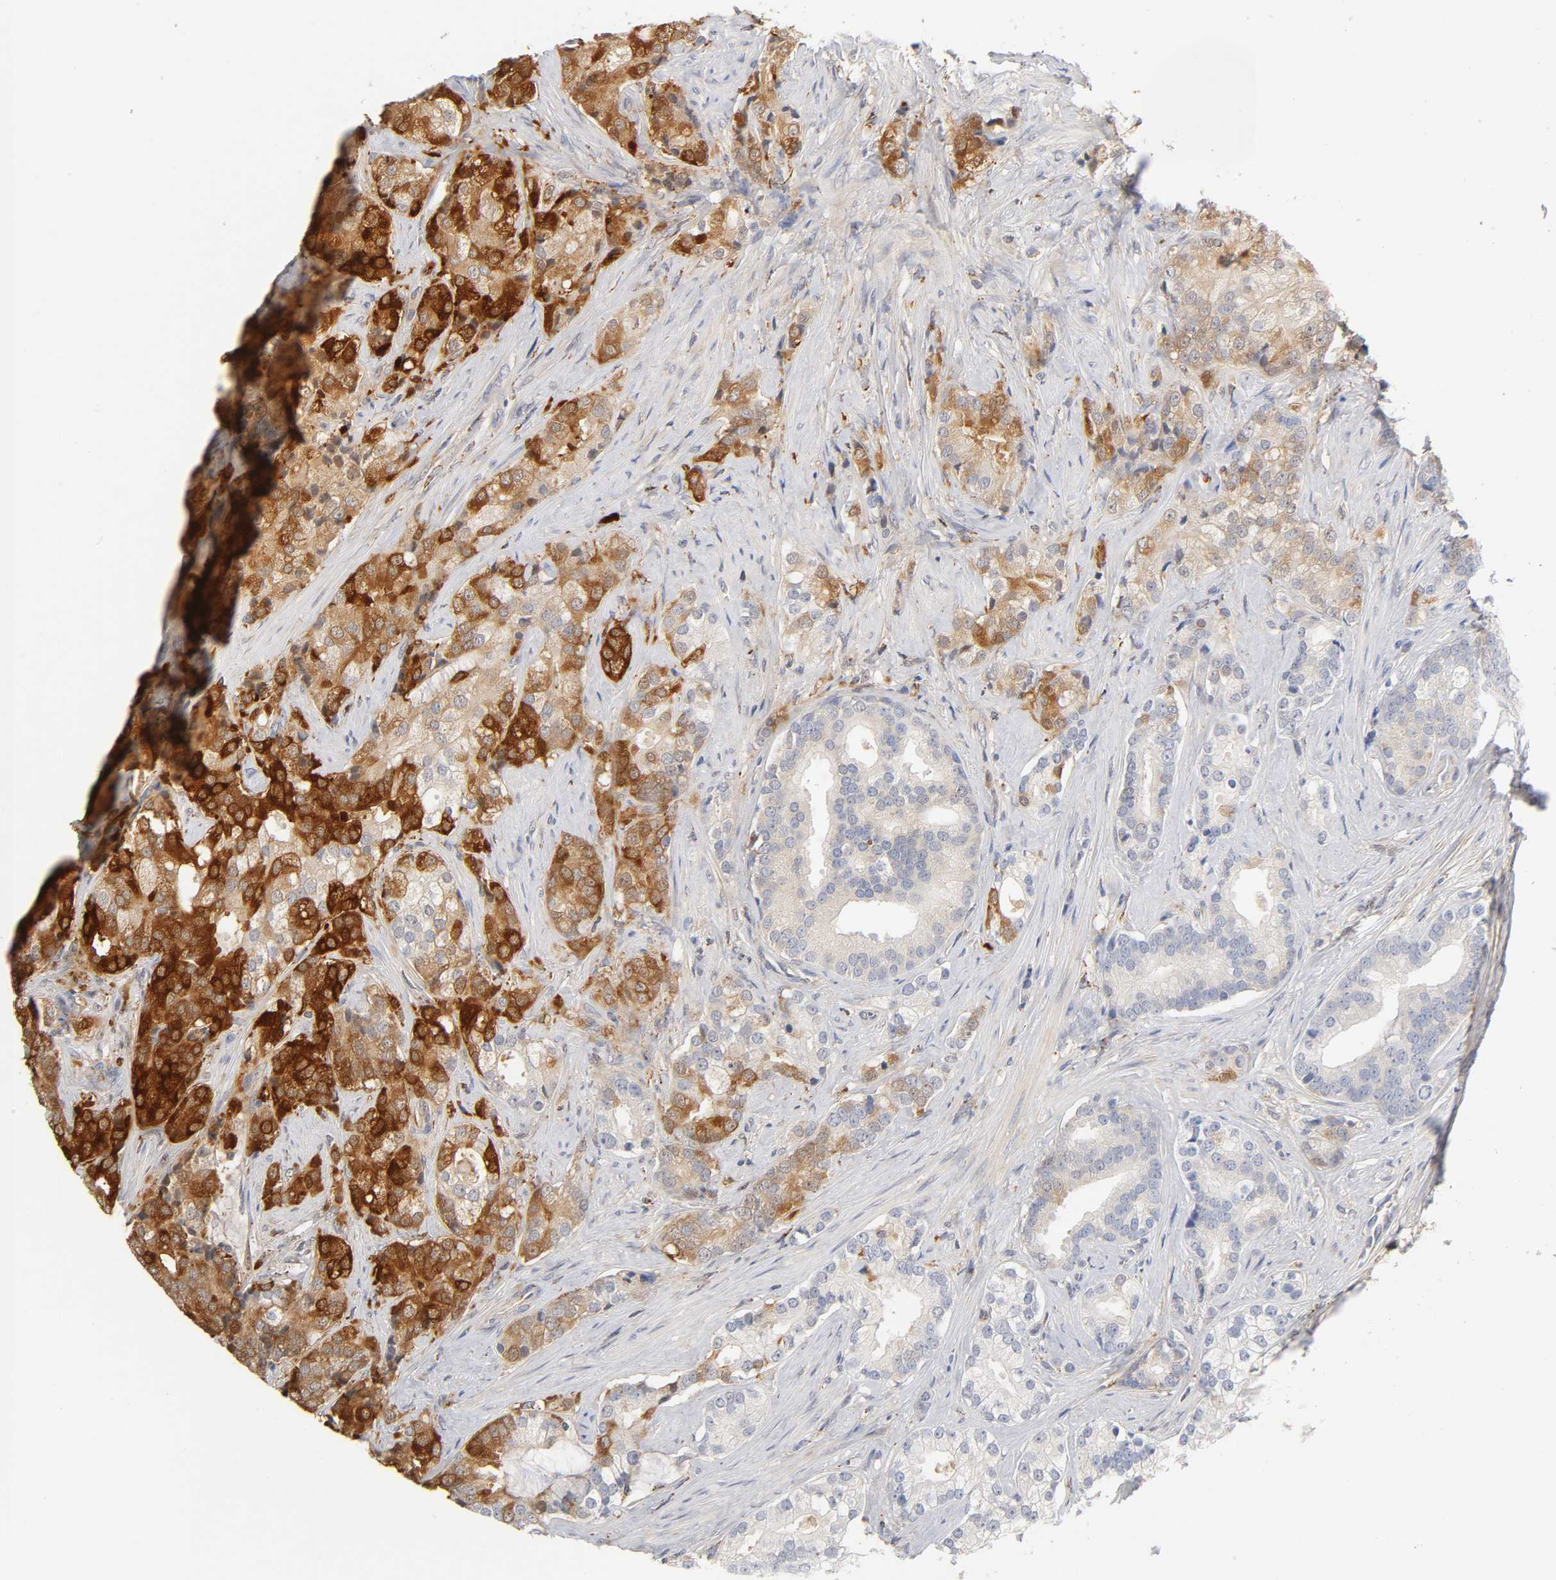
{"staining": {"intensity": "strong", "quantity": ">75%", "location": "cytoplasmic/membranous"}, "tissue": "prostate cancer", "cell_type": "Tumor cells", "image_type": "cancer", "snomed": [{"axis": "morphology", "description": "Adenocarcinoma, Low grade"}, {"axis": "topography", "description": "Prostate"}], "caption": "This histopathology image shows prostate cancer (adenocarcinoma (low-grade)) stained with IHC to label a protein in brown. The cytoplasmic/membranous of tumor cells show strong positivity for the protein. Nuclei are counter-stained blue.", "gene": "ISG15", "patient": {"sex": "male", "age": 58}}